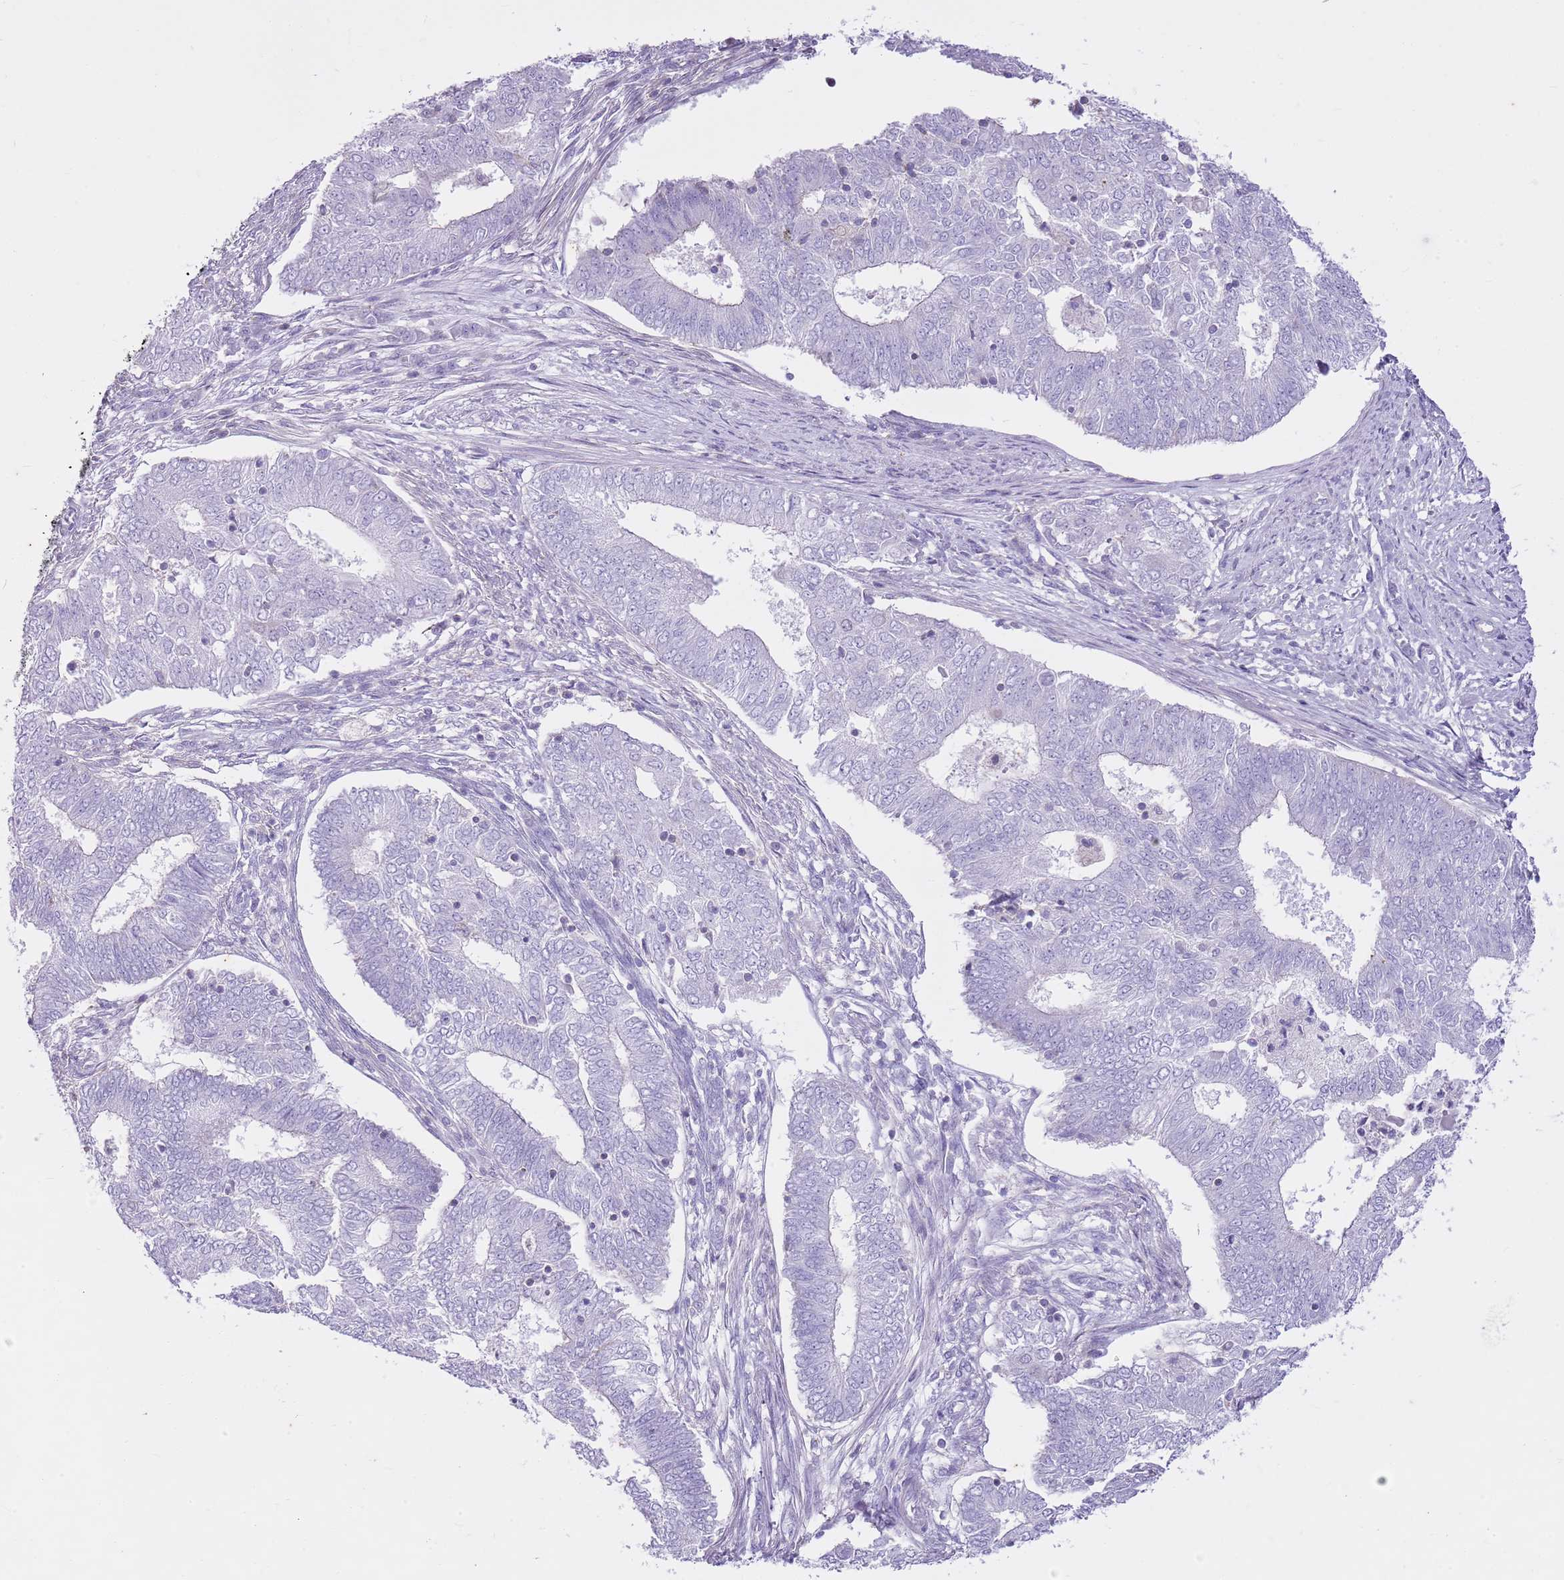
{"staining": {"intensity": "negative", "quantity": "none", "location": "none"}, "tissue": "endometrial cancer", "cell_type": "Tumor cells", "image_type": "cancer", "snomed": [{"axis": "morphology", "description": "Adenocarcinoma, NOS"}, {"axis": "topography", "description": "Endometrium"}], "caption": "DAB immunohistochemical staining of endometrial adenocarcinoma displays no significant positivity in tumor cells. (DAB (3,3'-diaminobenzidine) immunohistochemistry (IHC), high magnification).", "gene": "CNPPD1", "patient": {"sex": "female", "age": 62}}